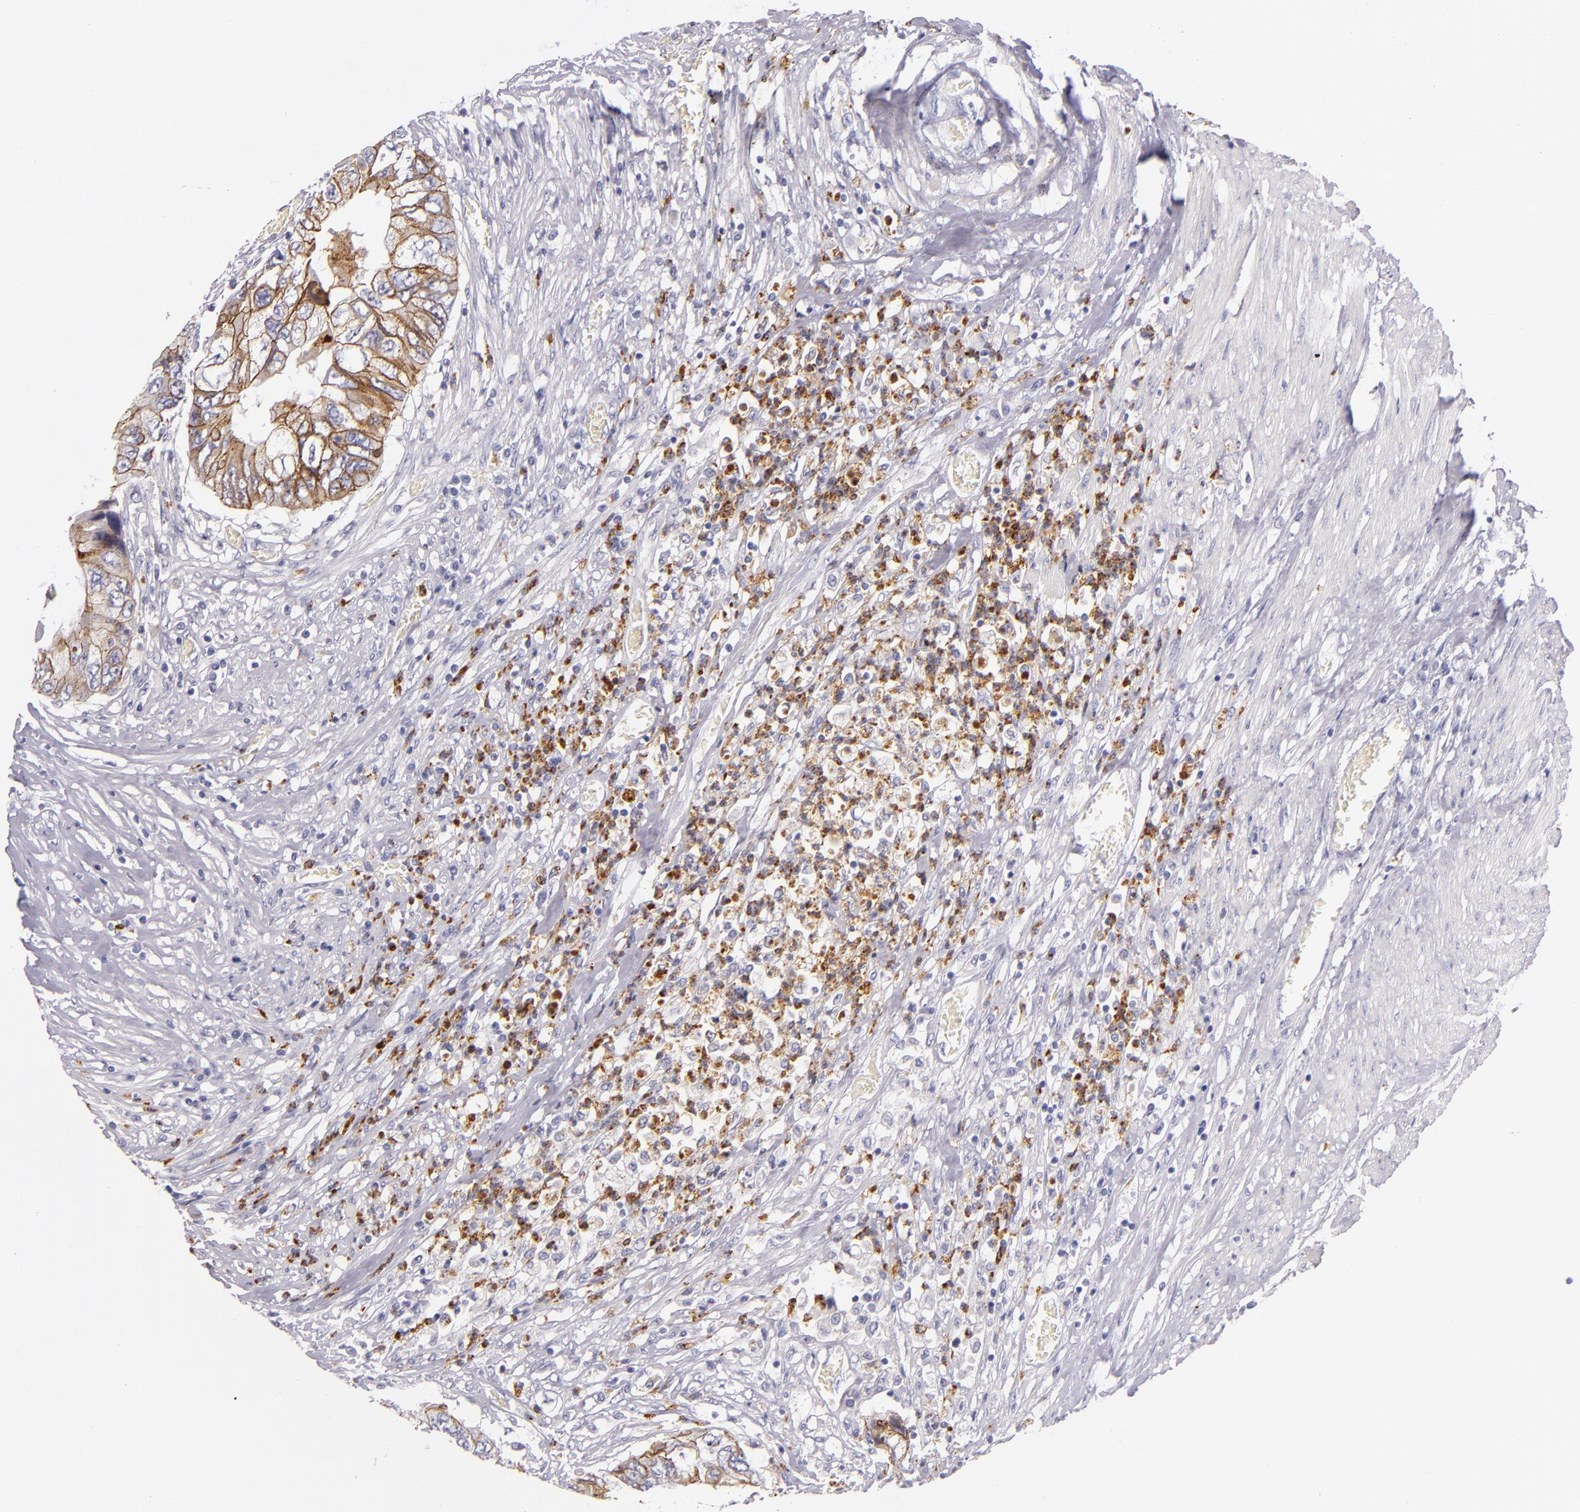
{"staining": {"intensity": "moderate", "quantity": ">75%", "location": "cytoplasmic/membranous"}, "tissue": "colorectal cancer", "cell_type": "Tumor cells", "image_type": "cancer", "snomed": [{"axis": "morphology", "description": "Adenocarcinoma, NOS"}, {"axis": "topography", "description": "Rectum"}], "caption": "The photomicrograph reveals immunohistochemical staining of colorectal cancer (adenocarcinoma). There is moderate cytoplasmic/membranous staining is appreciated in approximately >75% of tumor cells. The protein is stained brown, and the nuclei are stained in blue (DAB IHC with brightfield microscopy, high magnification).", "gene": "CDH3", "patient": {"sex": "female", "age": 82}}